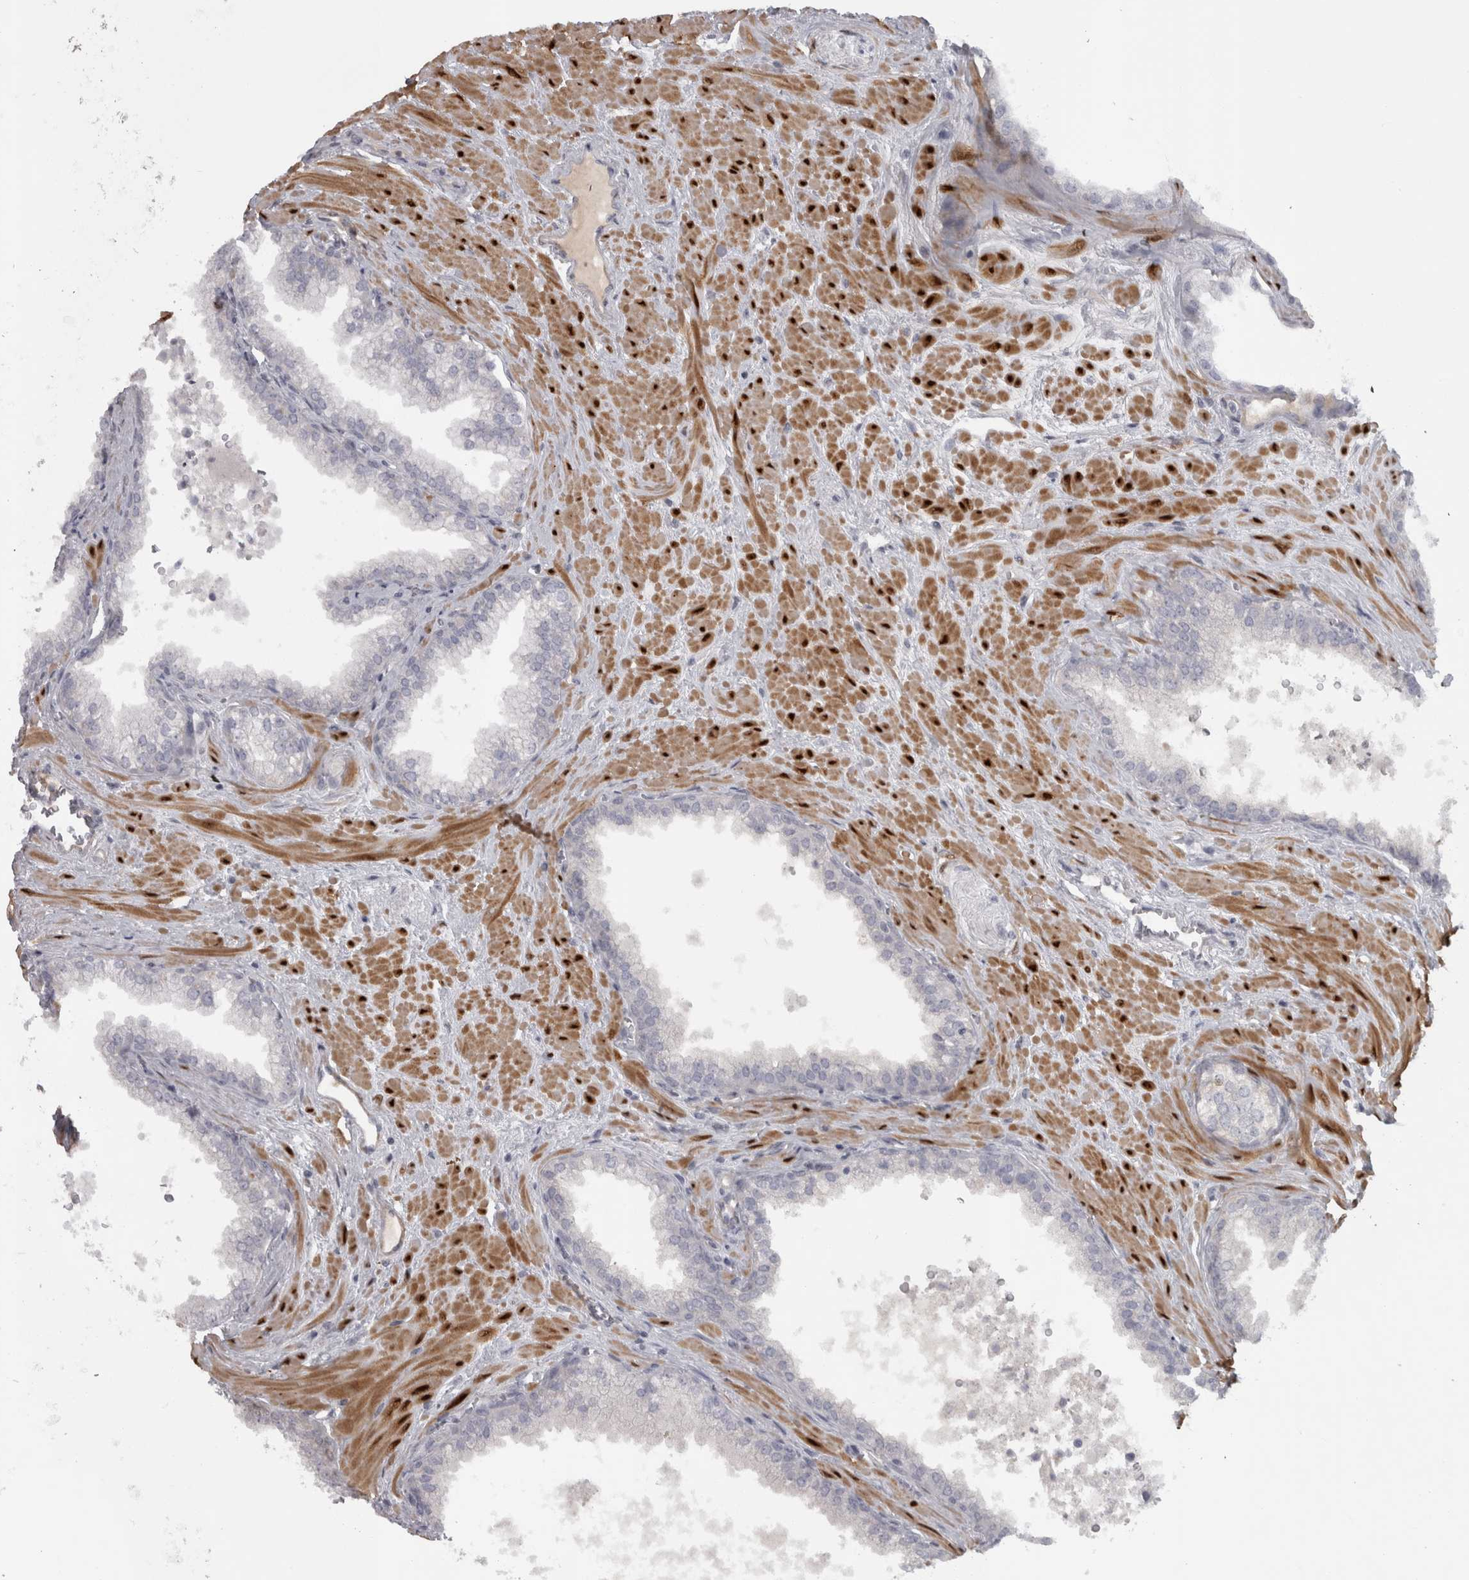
{"staining": {"intensity": "negative", "quantity": "none", "location": "none"}, "tissue": "prostate cancer", "cell_type": "Tumor cells", "image_type": "cancer", "snomed": [{"axis": "morphology", "description": "Adenocarcinoma, Low grade"}, {"axis": "topography", "description": "Prostate"}], "caption": "High magnification brightfield microscopy of prostate low-grade adenocarcinoma stained with DAB (brown) and counterstained with hematoxylin (blue): tumor cells show no significant expression.", "gene": "PPP1R12B", "patient": {"sex": "male", "age": 71}}